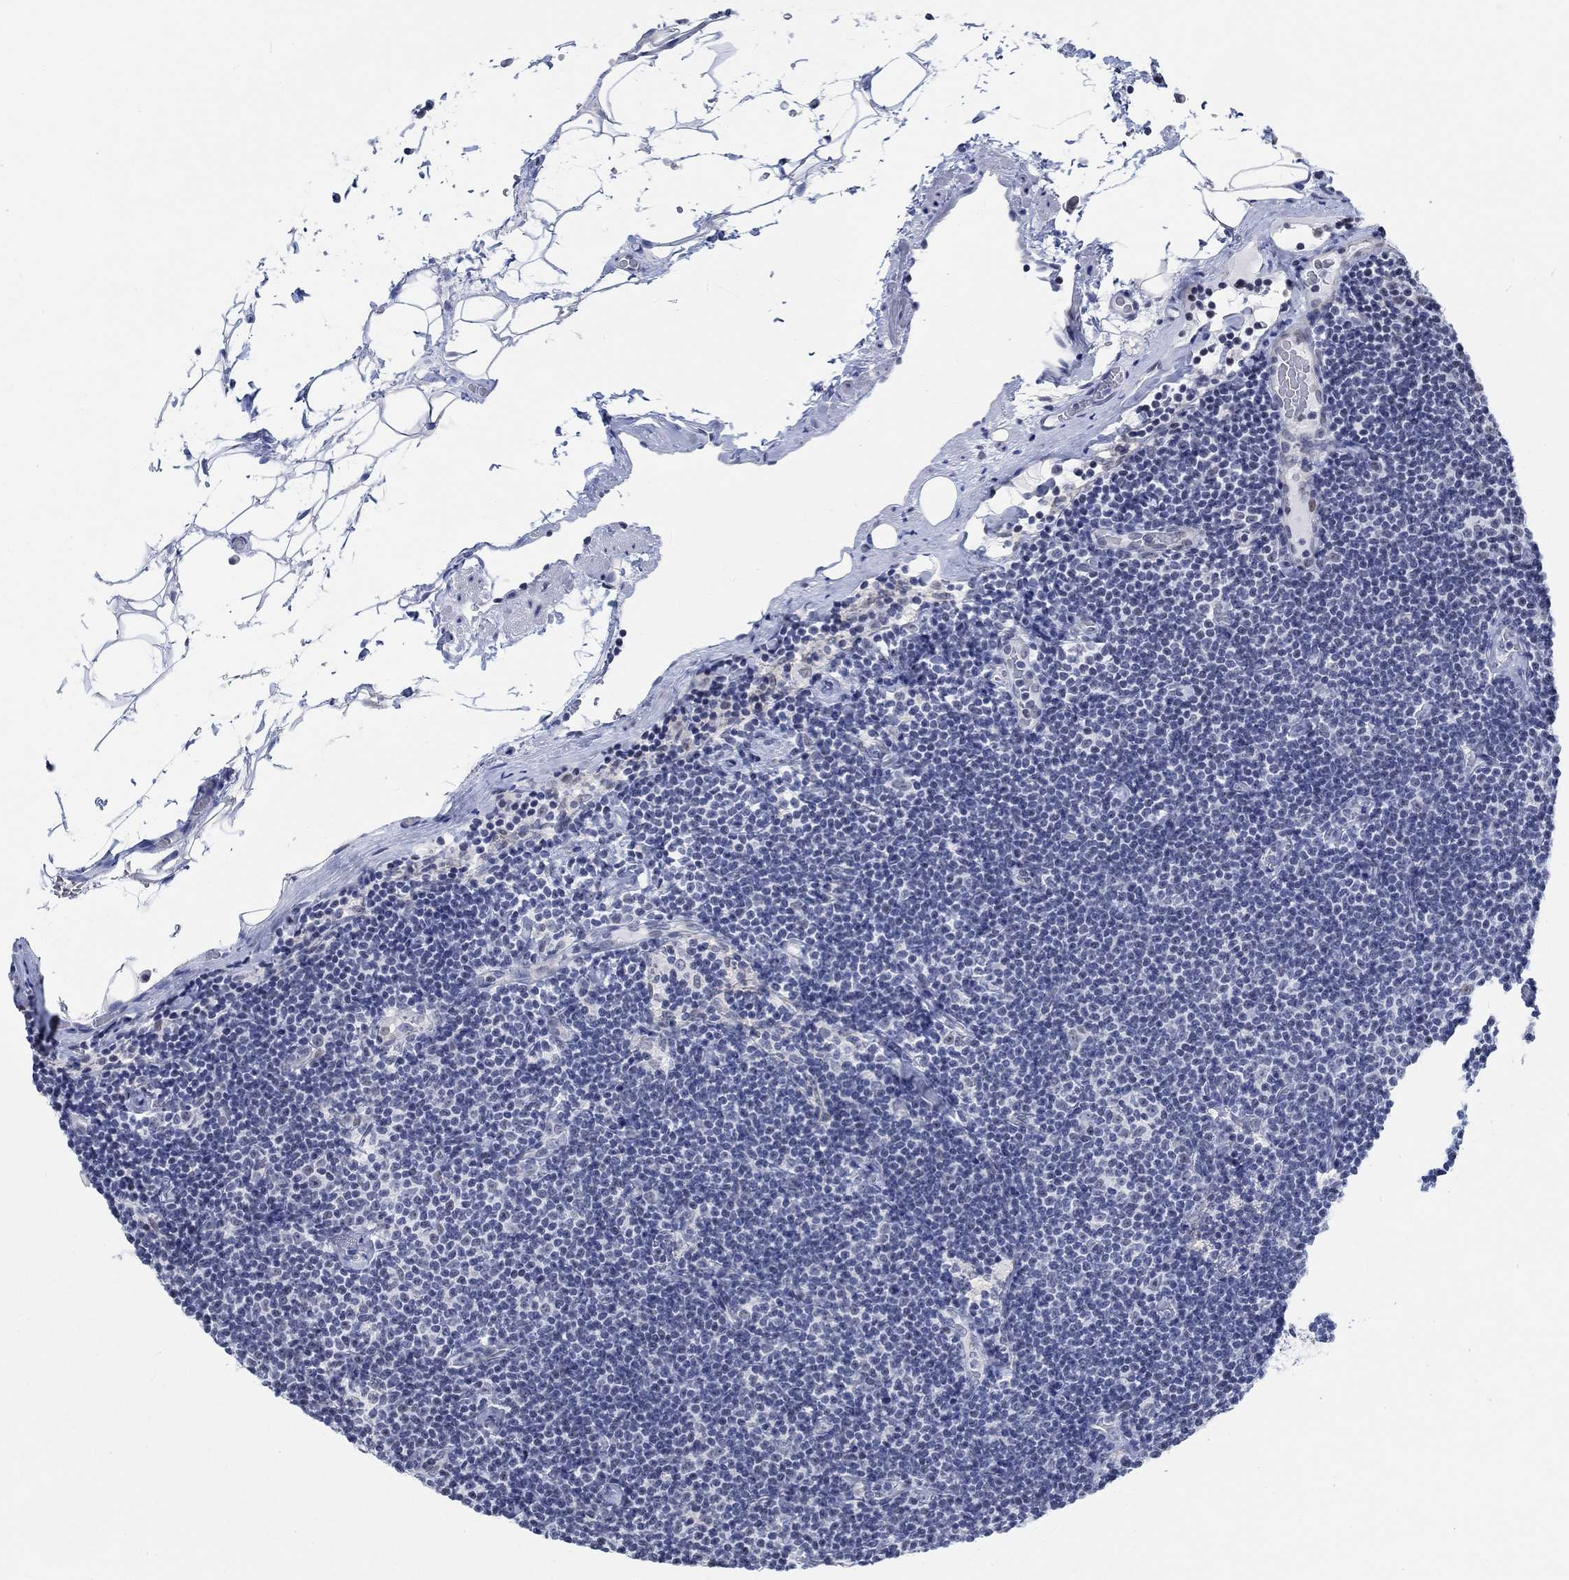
{"staining": {"intensity": "negative", "quantity": "none", "location": "none"}, "tissue": "lymphoma", "cell_type": "Tumor cells", "image_type": "cancer", "snomed": [{"axis": "morphology", "description": "Malignant lymphoma, non-Hodgkin's type, Low grade"}, {"axis": "topography", "description": "Lymph node"}], "caption": "A histopathology image of lymphoma stained for a protein exhibits no brown staining in tumor cells.", "gene": "KCNH8", "patient": {"sex": "male", "age": 81}}